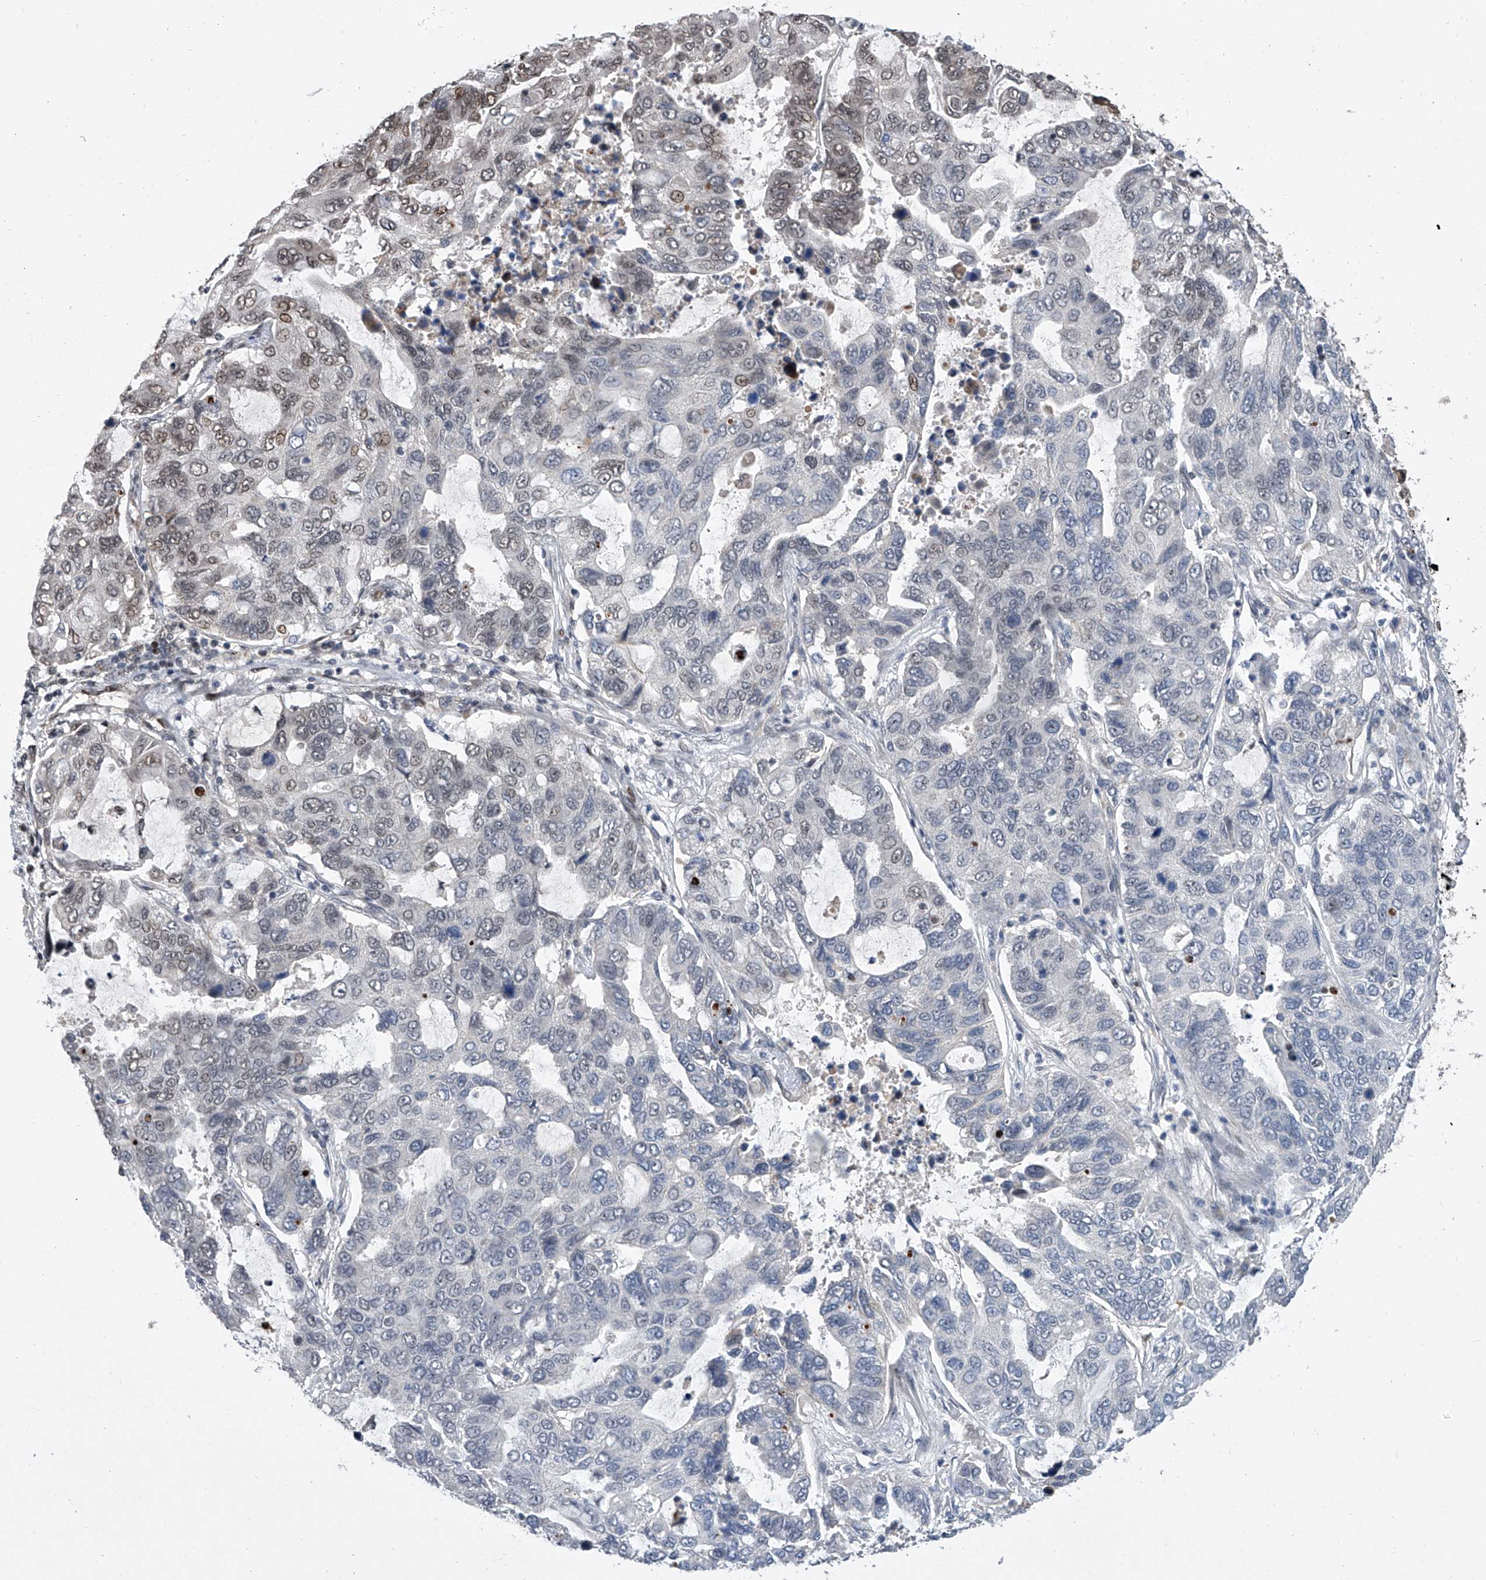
{"staining": {"intensity": "weak", "quantity": "<25%", "location": "nuclear"}, "tissue": "lung cancer", "cell_type": "Tumor cells", "image_type": "cancer", "snomed": [{"axis": "morphology", "description": "Adenocarcinoma, NOS"}, {"axis": "topography", "description": "Lung"}], "caption": "High power microscopy photomicrograph of an IHC image of lung cancer (adenocarcinoma), revealing no significant expression in tumor cells.", "gene": "ZNF426", "patient": {"sex": "male", "age": 64}}